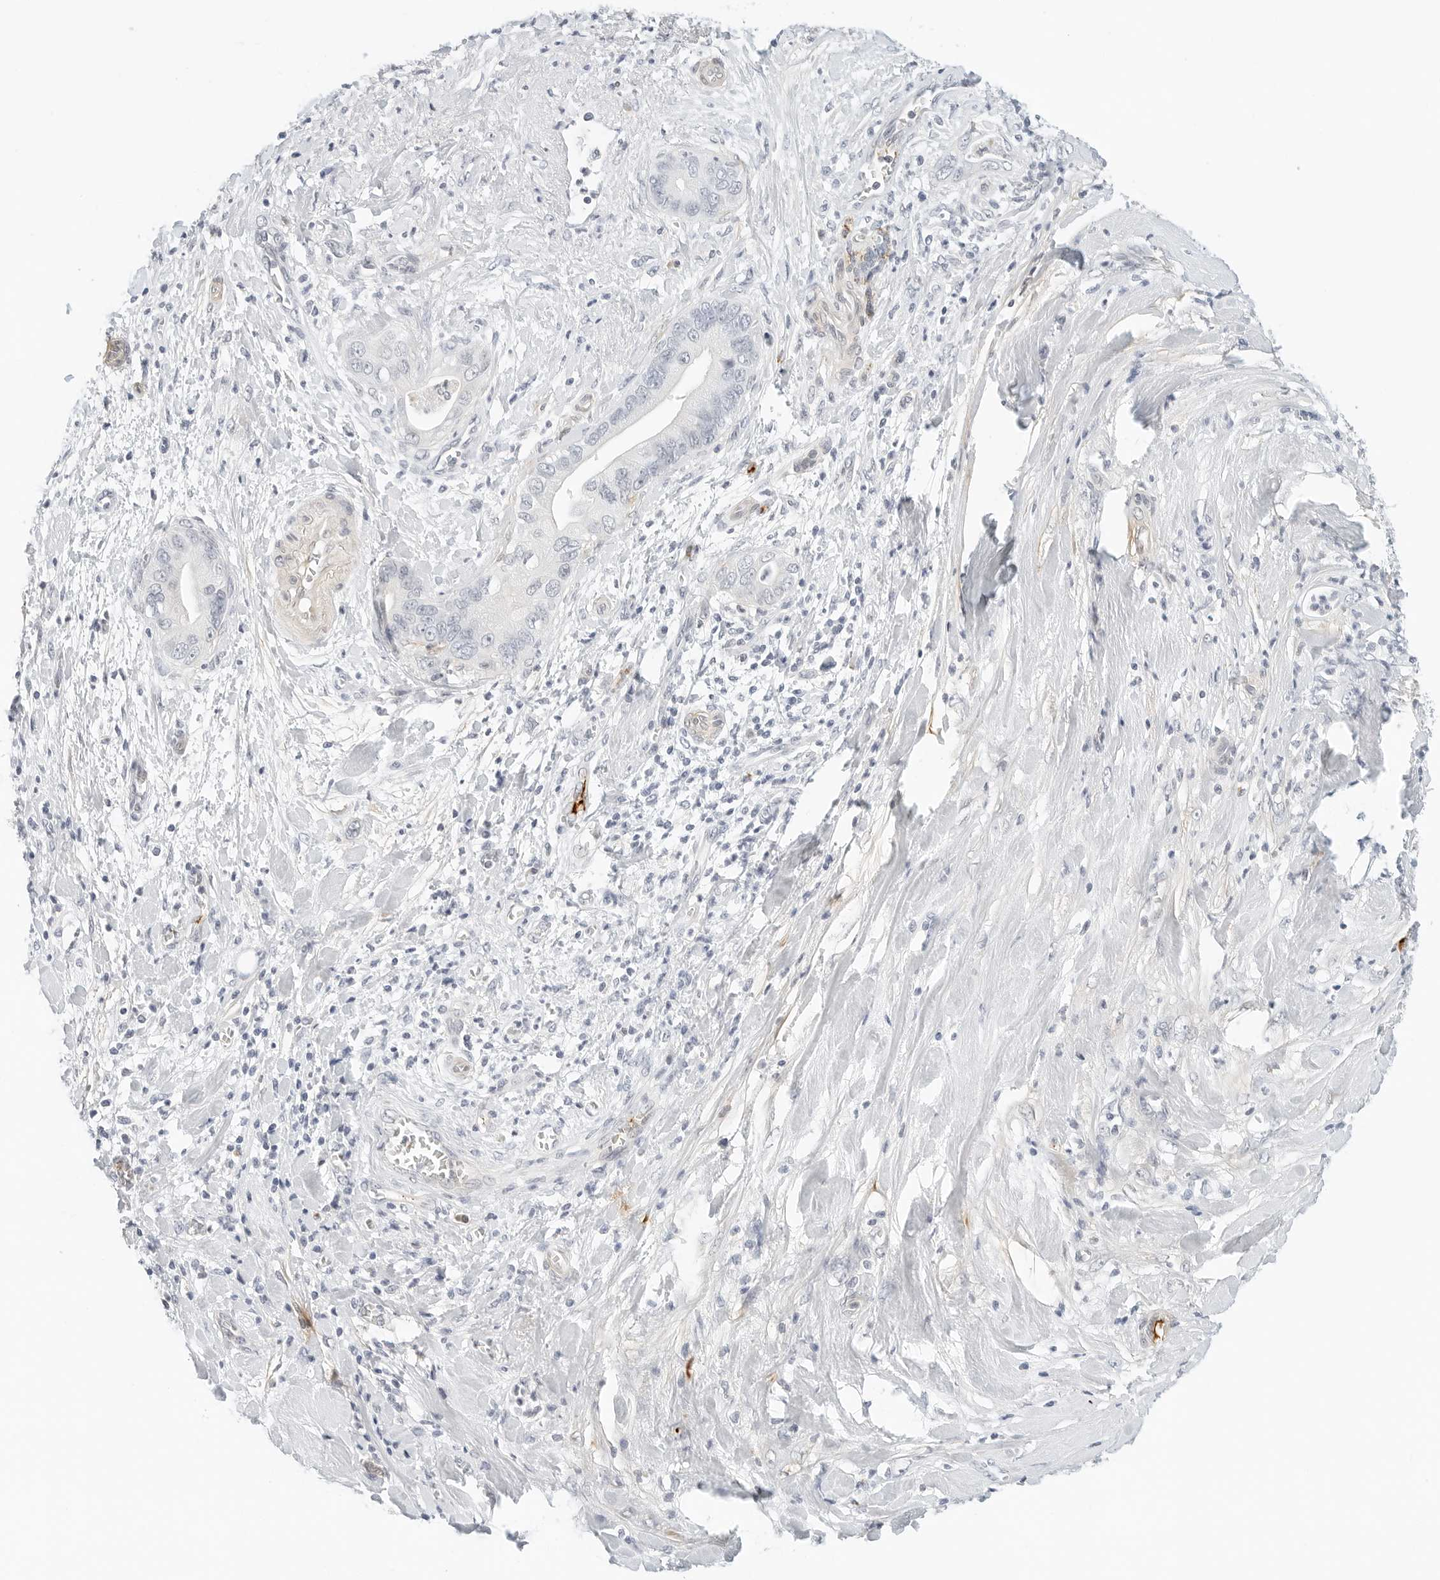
{"staining": {"intensity": "negative", "quantity": "none", "location": "none"}, "tissue": "pancreatic cancer", "cell_type": "Tumor cells", "image_type": "cancer", "snomed": [{"axis": "morphology", "description": "Adenocarcinoma, NOS"}, {"axis": "topography", "description": "Pancreas"}], "caption": "Adenocarcinoma (pancreatic) was stained to show a protein in brown. There is no significant positivity in tumor cells.", "gene": "PKDCC", "patient": {"sex": "female", "age": 78}}